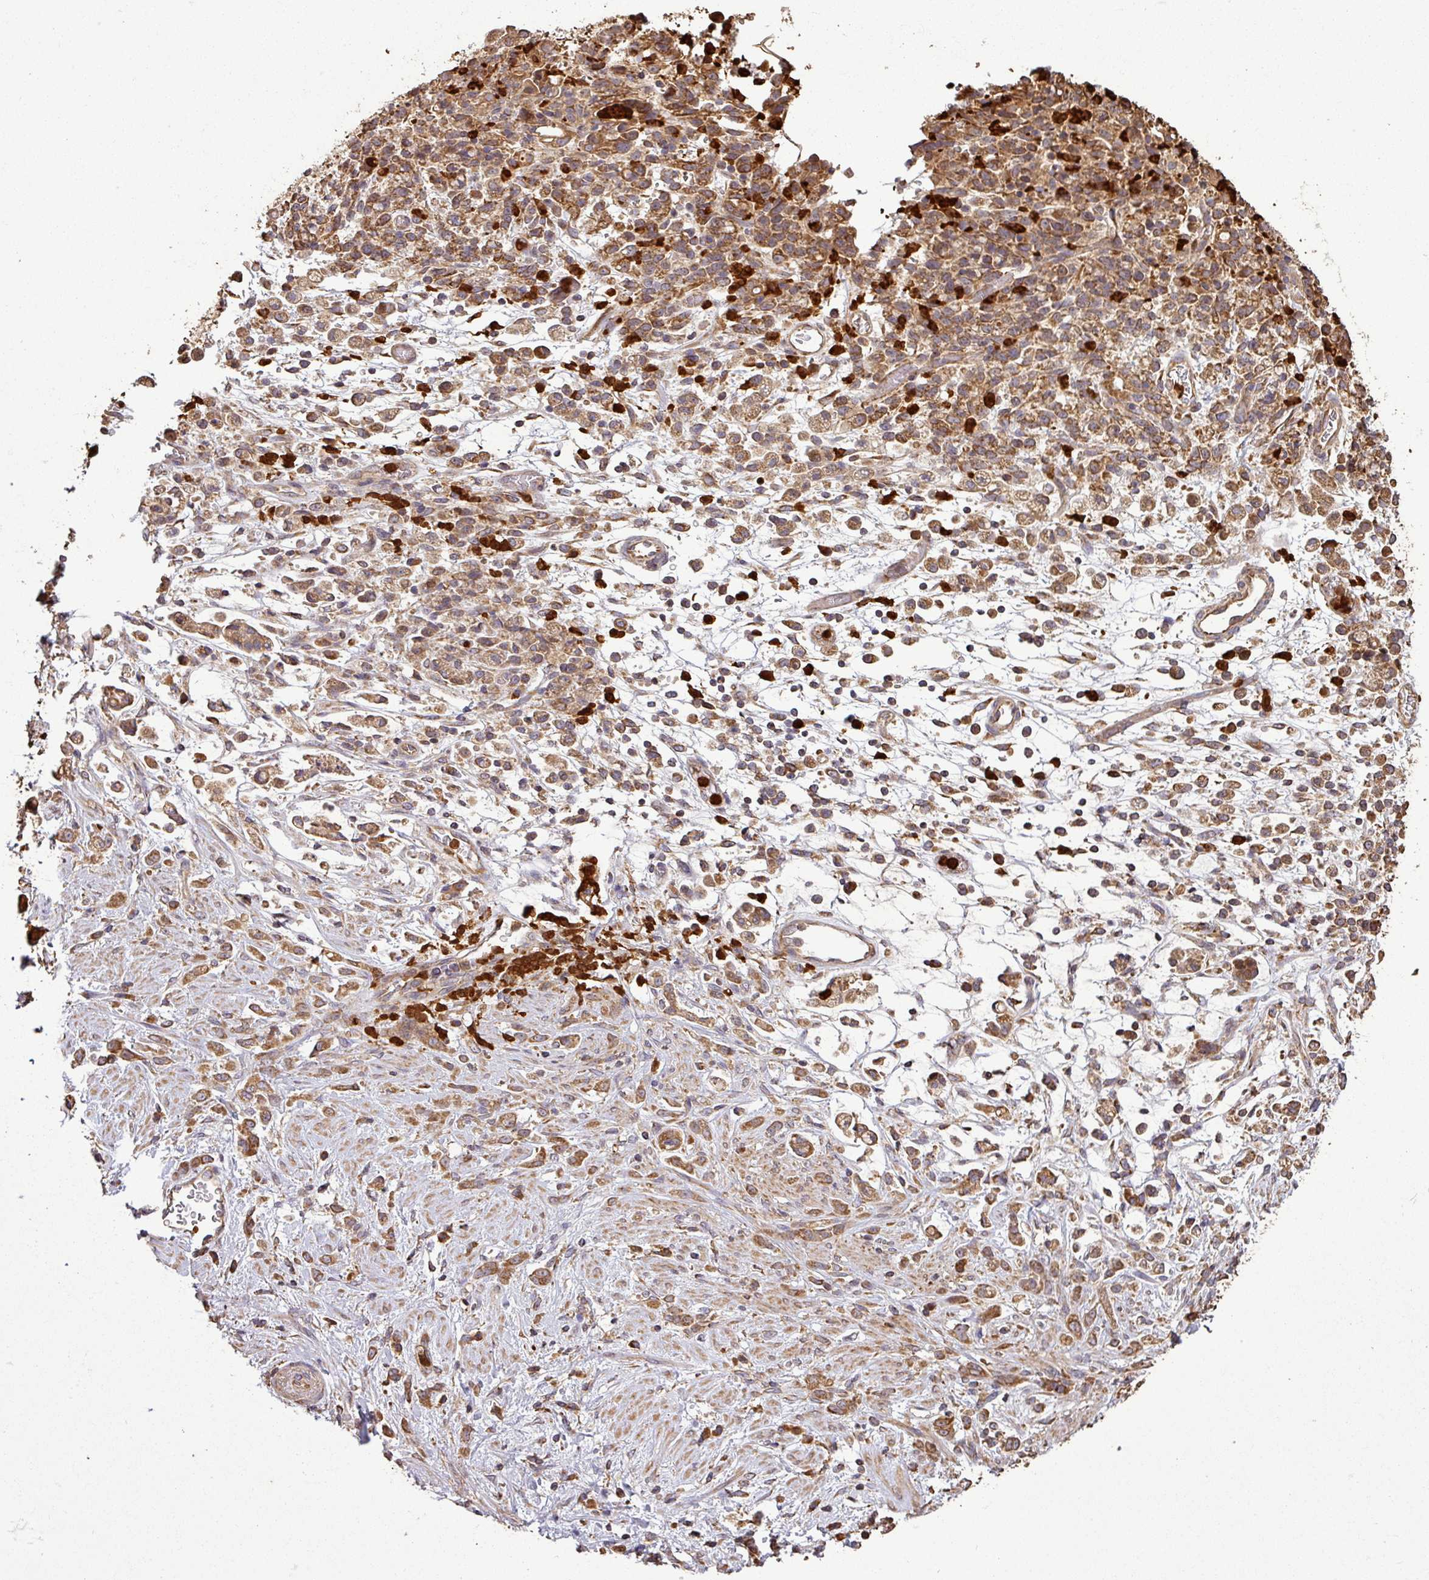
{"staining": {"intensity": "moderate", "quantity": ">75%", "location": "cytoplasmic/membranous"}, "tissue": "stomach cancer", "cell_type": "Tumor cells", "image_type": "cancer", "snomed": [{"axis": "morphology", "description": "Adenocarcinoma, NOS"}, {"axis": "topography", "description": "Stomach"}], "caption": "Immunohistochemical staining of human stomach cancer displays medium levels of moderate cytoplasmic/membranous protein expression in approximately >75% of tumor cells.", "gene": "PLEKHM1", "patient": {"sex": "female", "age": 60}}